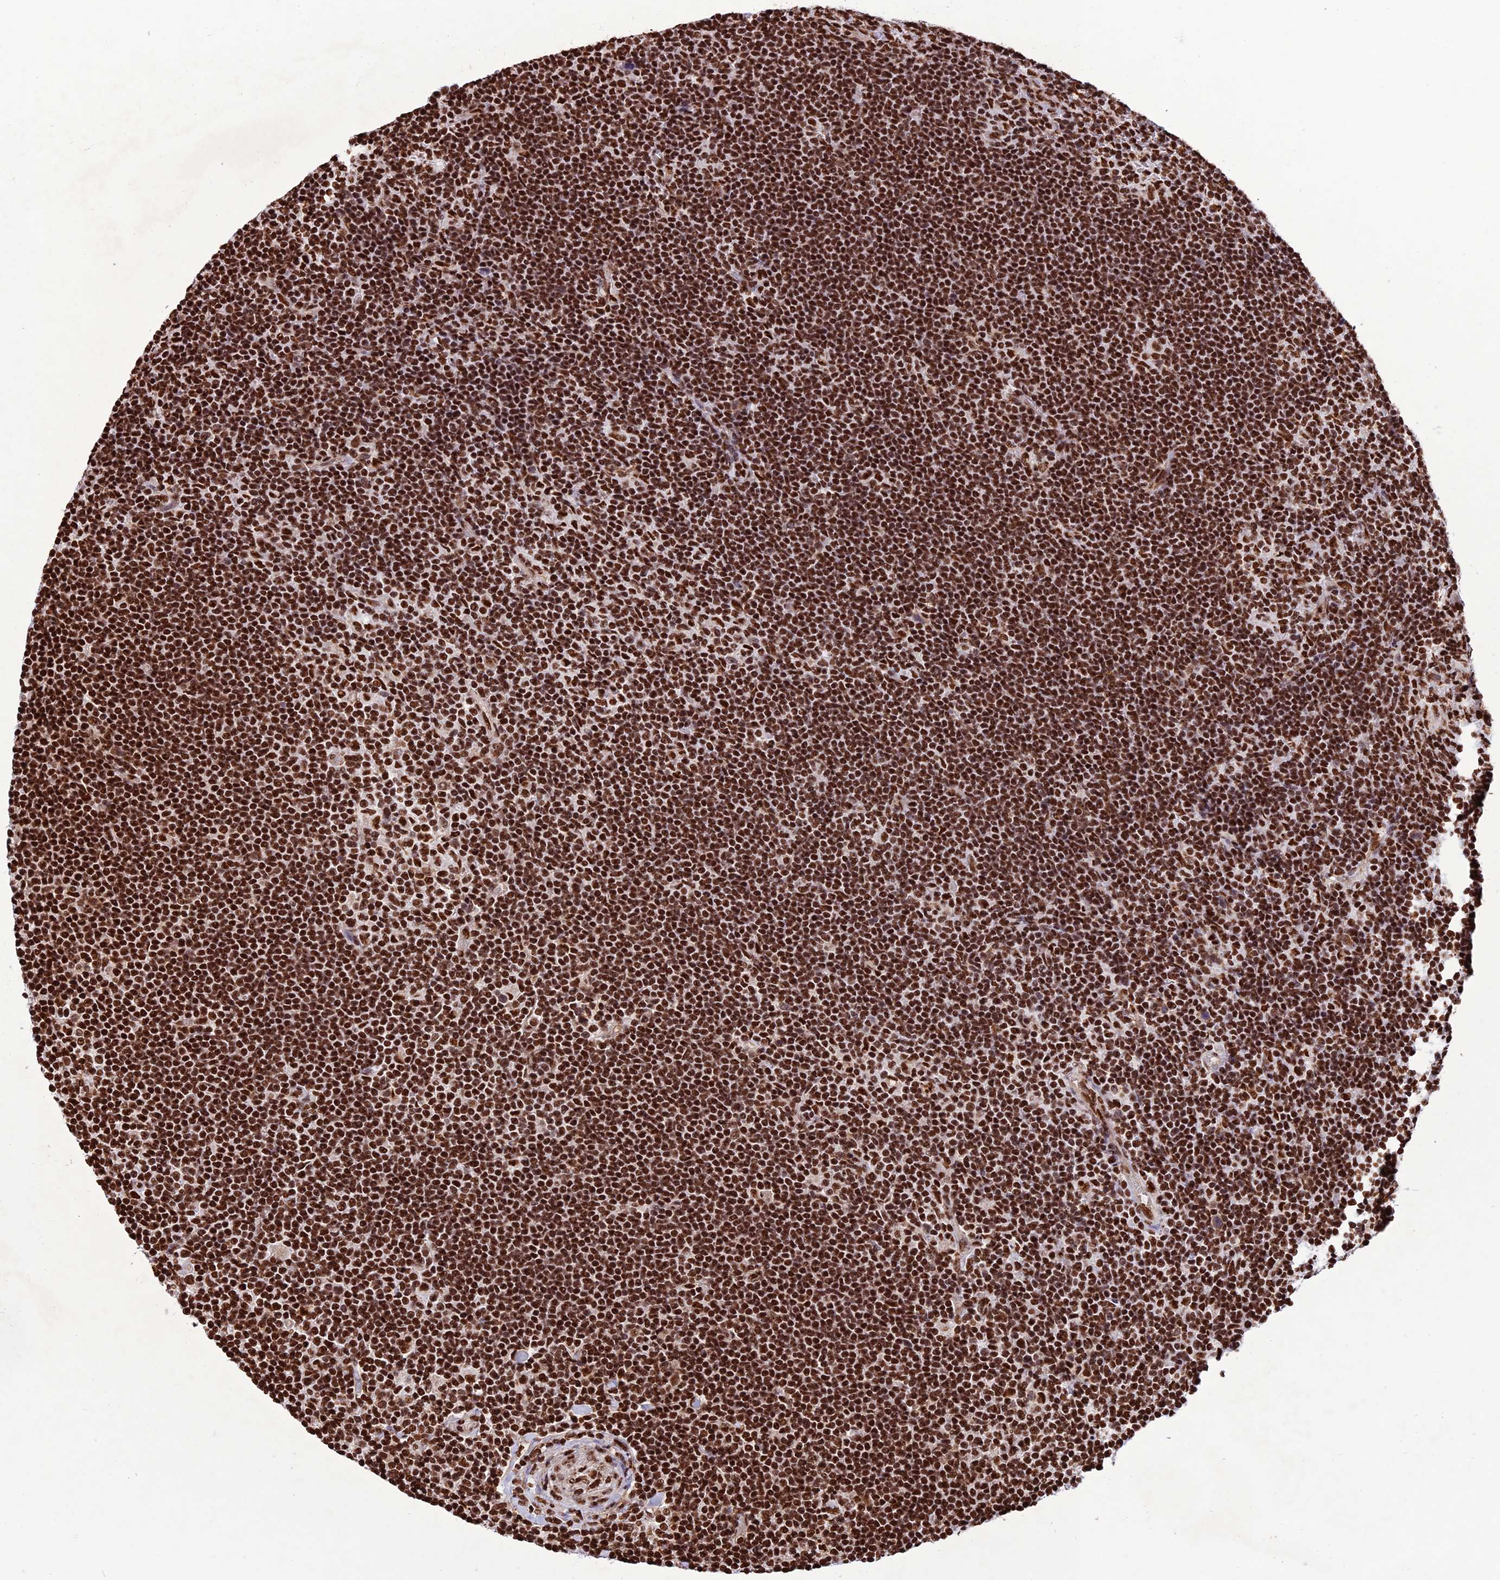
{"staining": {"intensity": "weak", "quantity": ">75%", "location": "nuclear"}, "tissue": "lymphoma", "cell_type": "Tumor cells", "image_type": "cancer", "snomed": [{"axis": "morphology", "description": "Hodgkin's disease, NOS"}, {"axis": "topography", "description": "Lymph node"}], "caption": "Immunohistochemical staining of human Hodgkin's disease shows low levels of weak nuclear protein expression in about >75% of tumor cells.", "gene": "INO80E", "patient": {"sex": "female", "age": 57}}